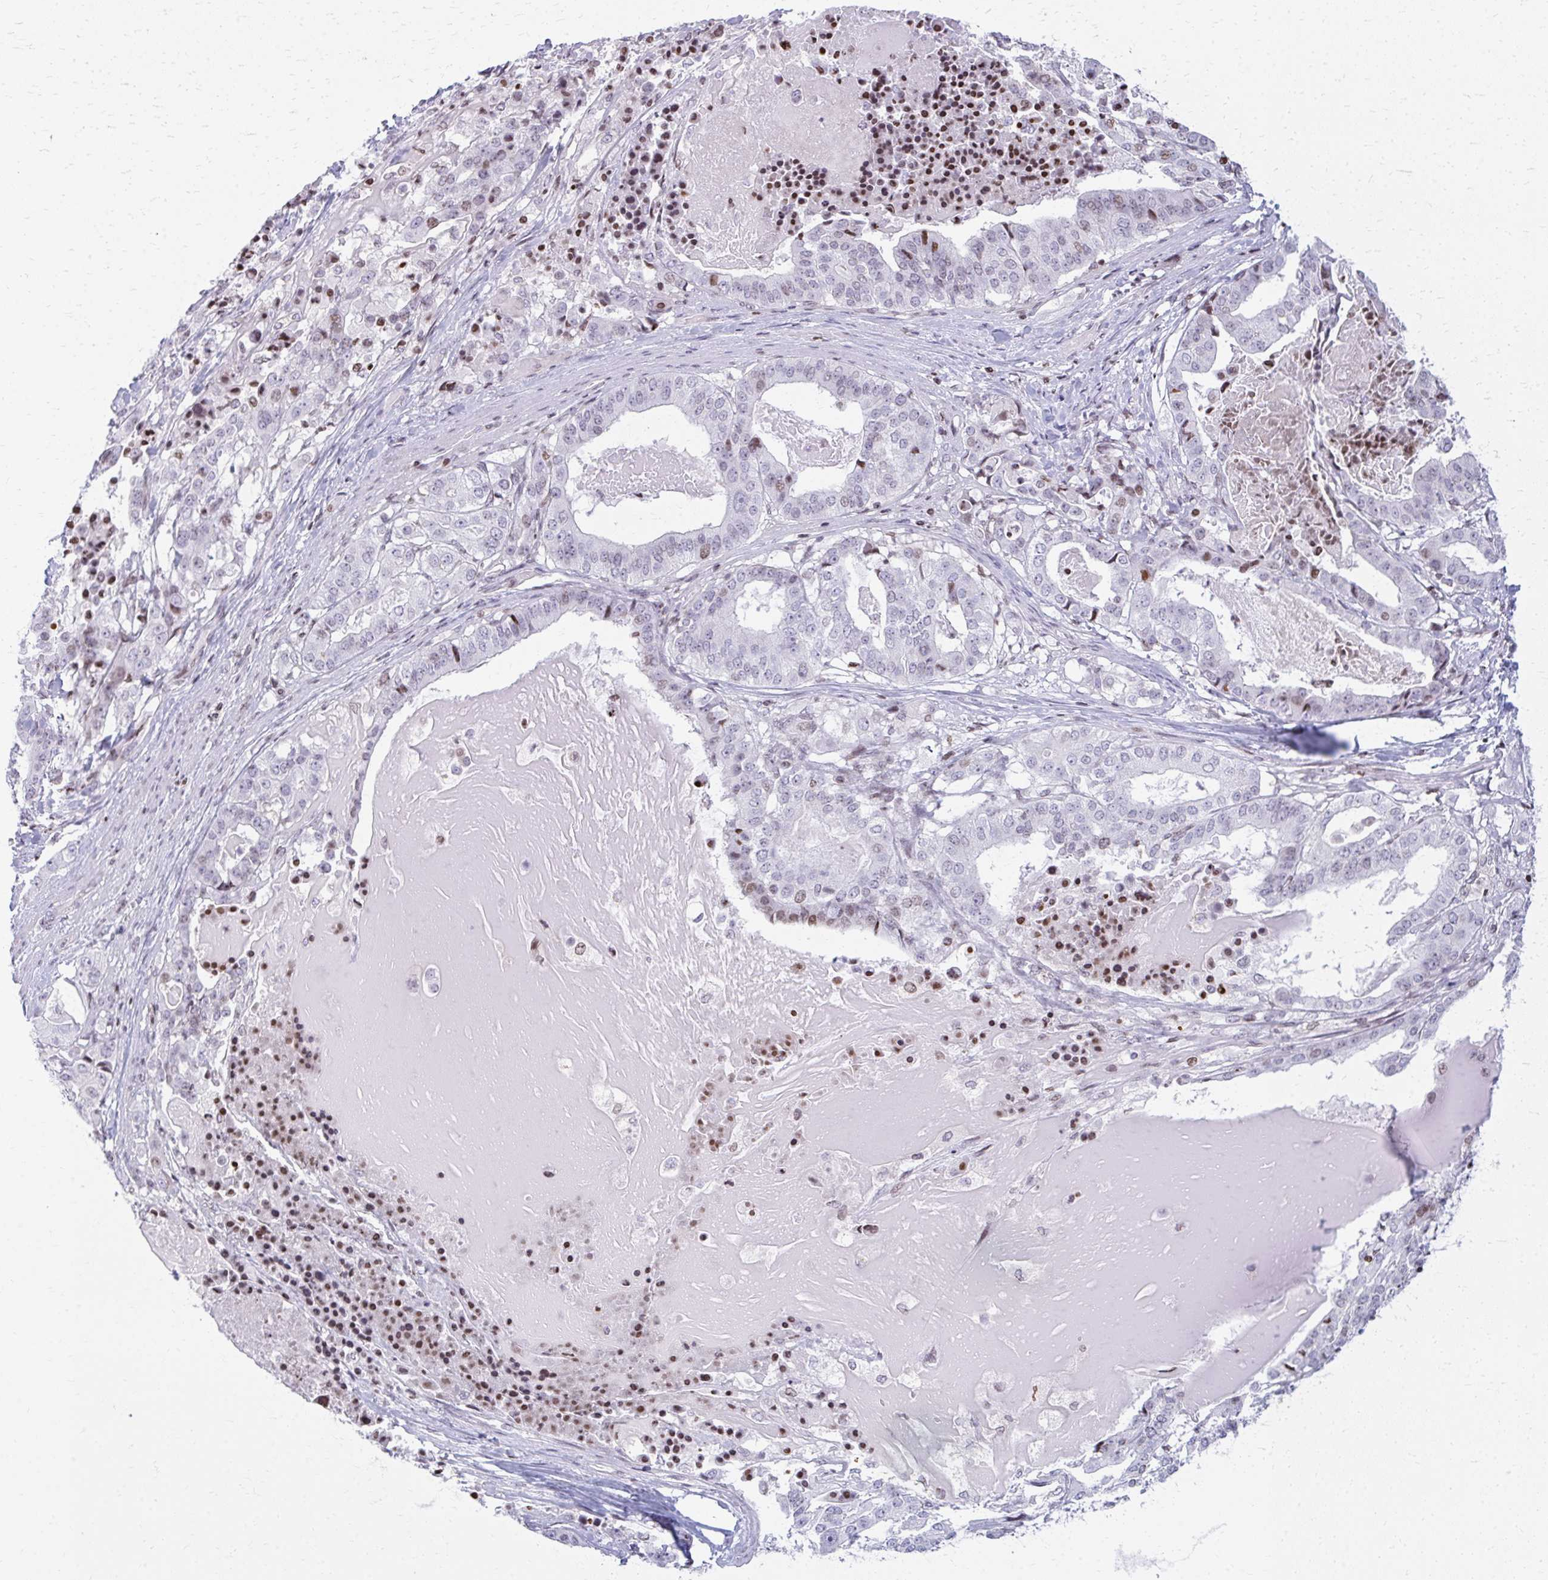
{"staining": {"intensity": "negative", "quantity": "none", "location": "none"}, "tissue": "stomach cancer", "cell_type": "Tumor cells", "image_type": "cancer", "snomed": [{"axis": "morphology", "description": "Adenocarcinoma, NOS"}, {"axis": "topography", "description": "Stomach"}], "caption": "A histopathology image of stomach adenocarcinoma stained for a protein shows no brown staining in tumor cells.", "gene": "AP5M1", "patient": {"sex": "male", "age": 48}}